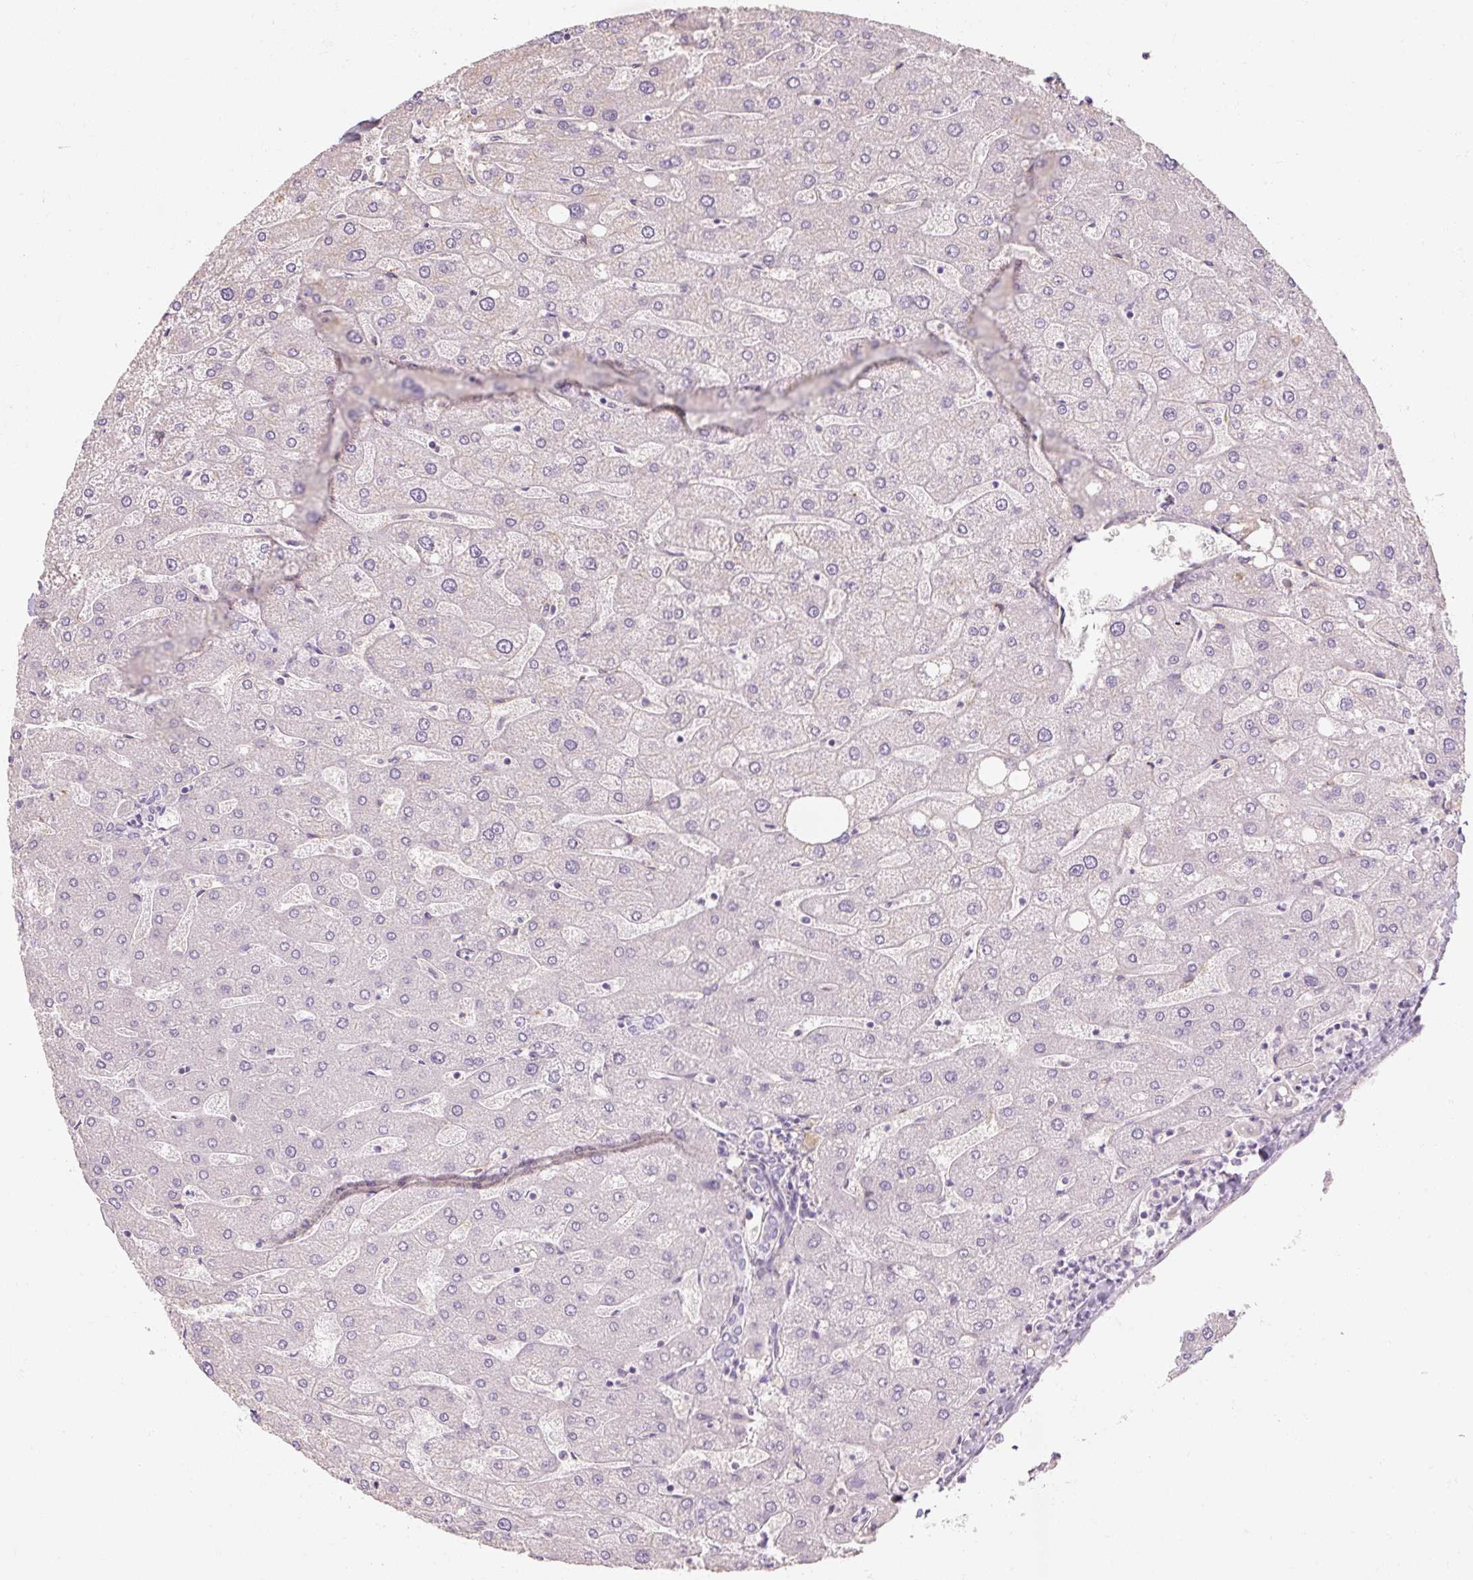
{"staining": {"intensity": "negative", "quantity": "none", "location": "none"}, "tissue": "liver", "cell_type": "Cholangiocytes", "image_type": "normal", "snomed": [{"axis": "morphology", "description": "Normal tissue, NOS"}, {"axis": "topography", "description": "Liver"}], "caption": "The histopathology image exhibits no significant staining in cholangiocytes of liver.", "gene": "NFE2L3", "patient": {"sex": "male", "age": 67}}